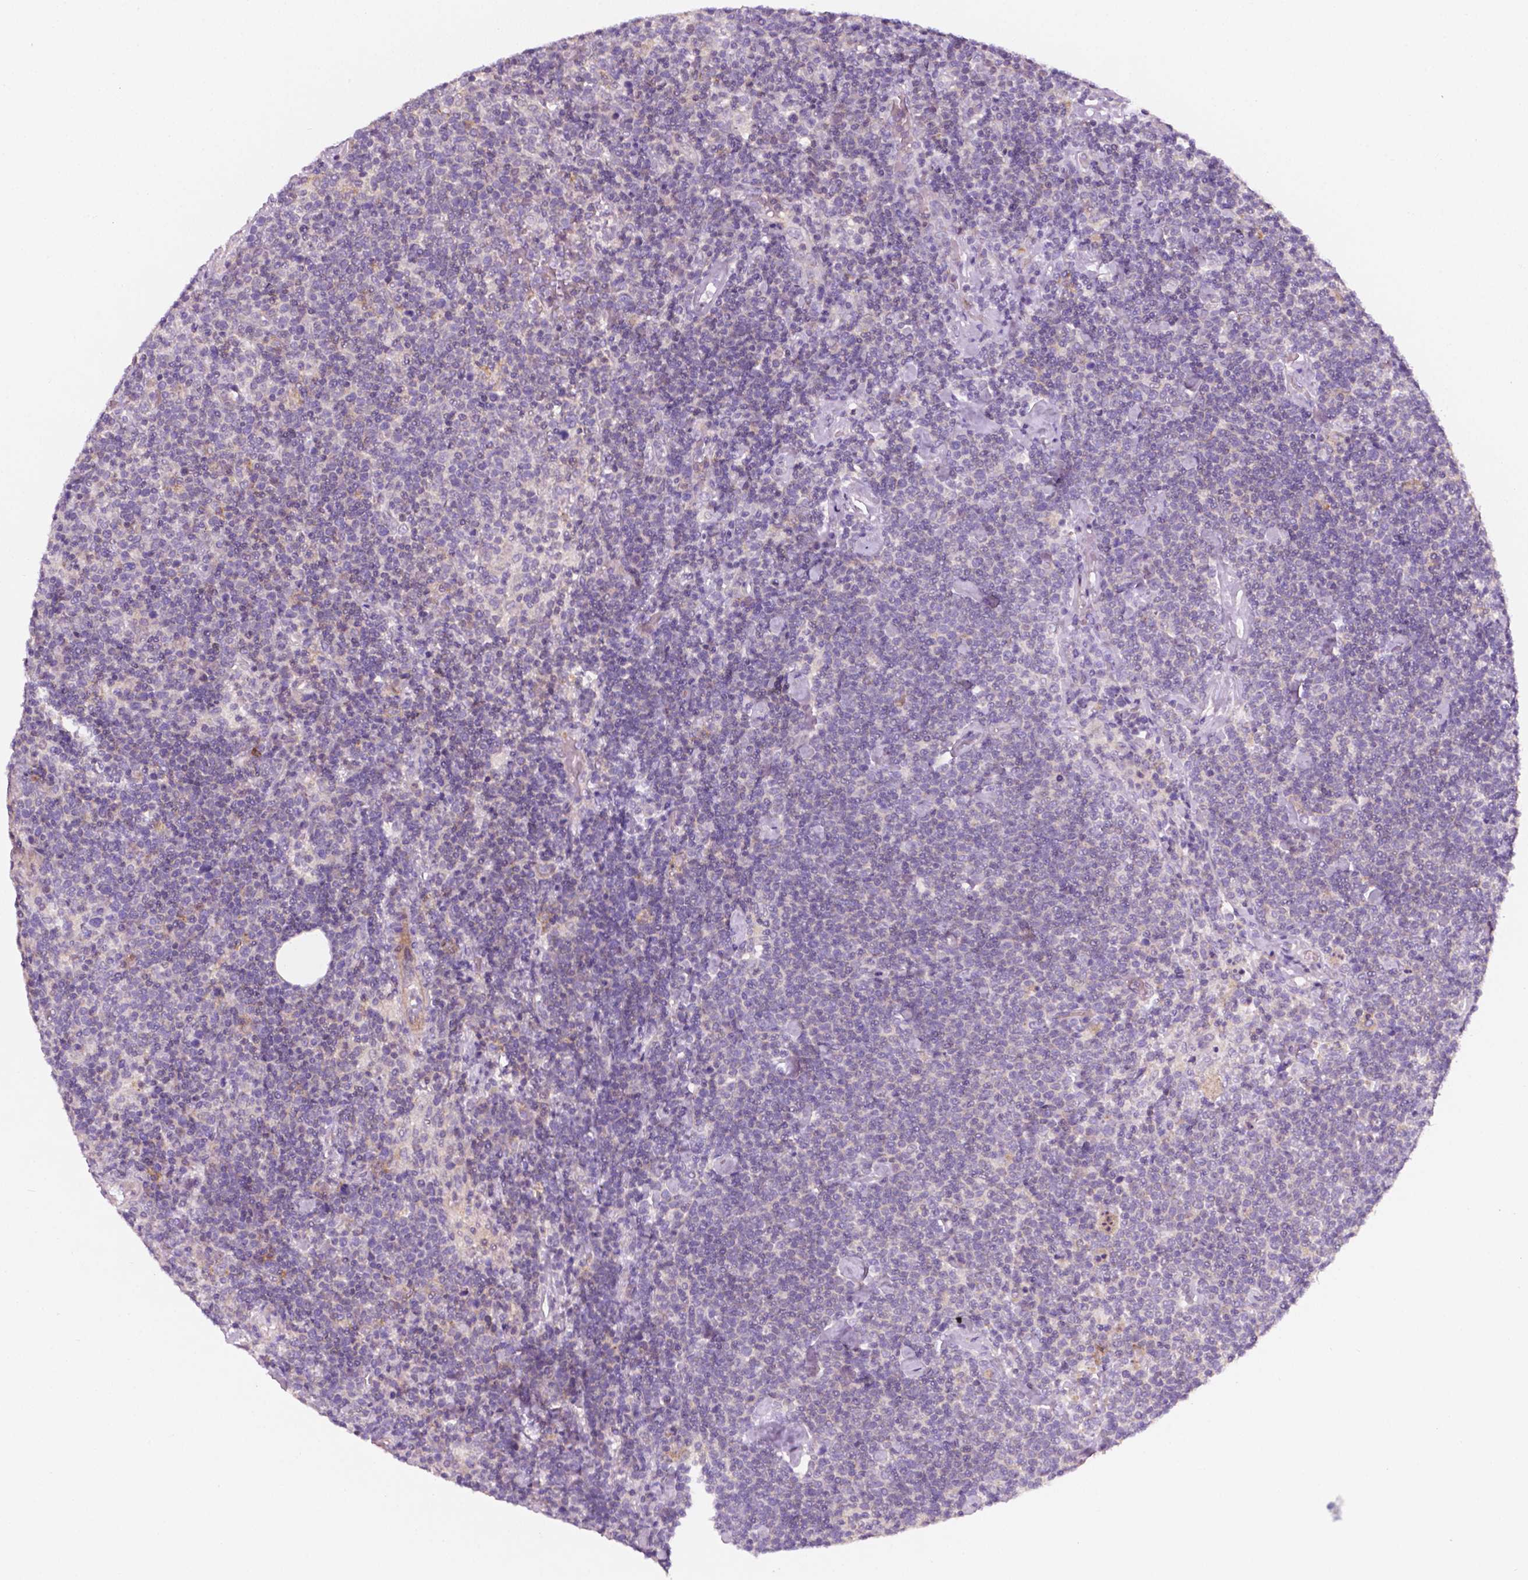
{"staining": {"intensity": "negative", "quantity": "none", "location": "none"}, "tissue": "lymphoma", "cell_type": "Tumor cells", "image_type": "cancer", "snomed": [{"axis": "morphology", "description": "Malignant lymphoma, non-Hodgkin's type, High grade"}, {"axis": "topography", "description": "Lymph node"}], "caption": "Immunohistochemistry of high-grade malignant lymphoma, non-Hodgkin's type shows no staining in tumor cells.", "gene": "EGFR", "patient": {"sex": "male", "age": 61}}